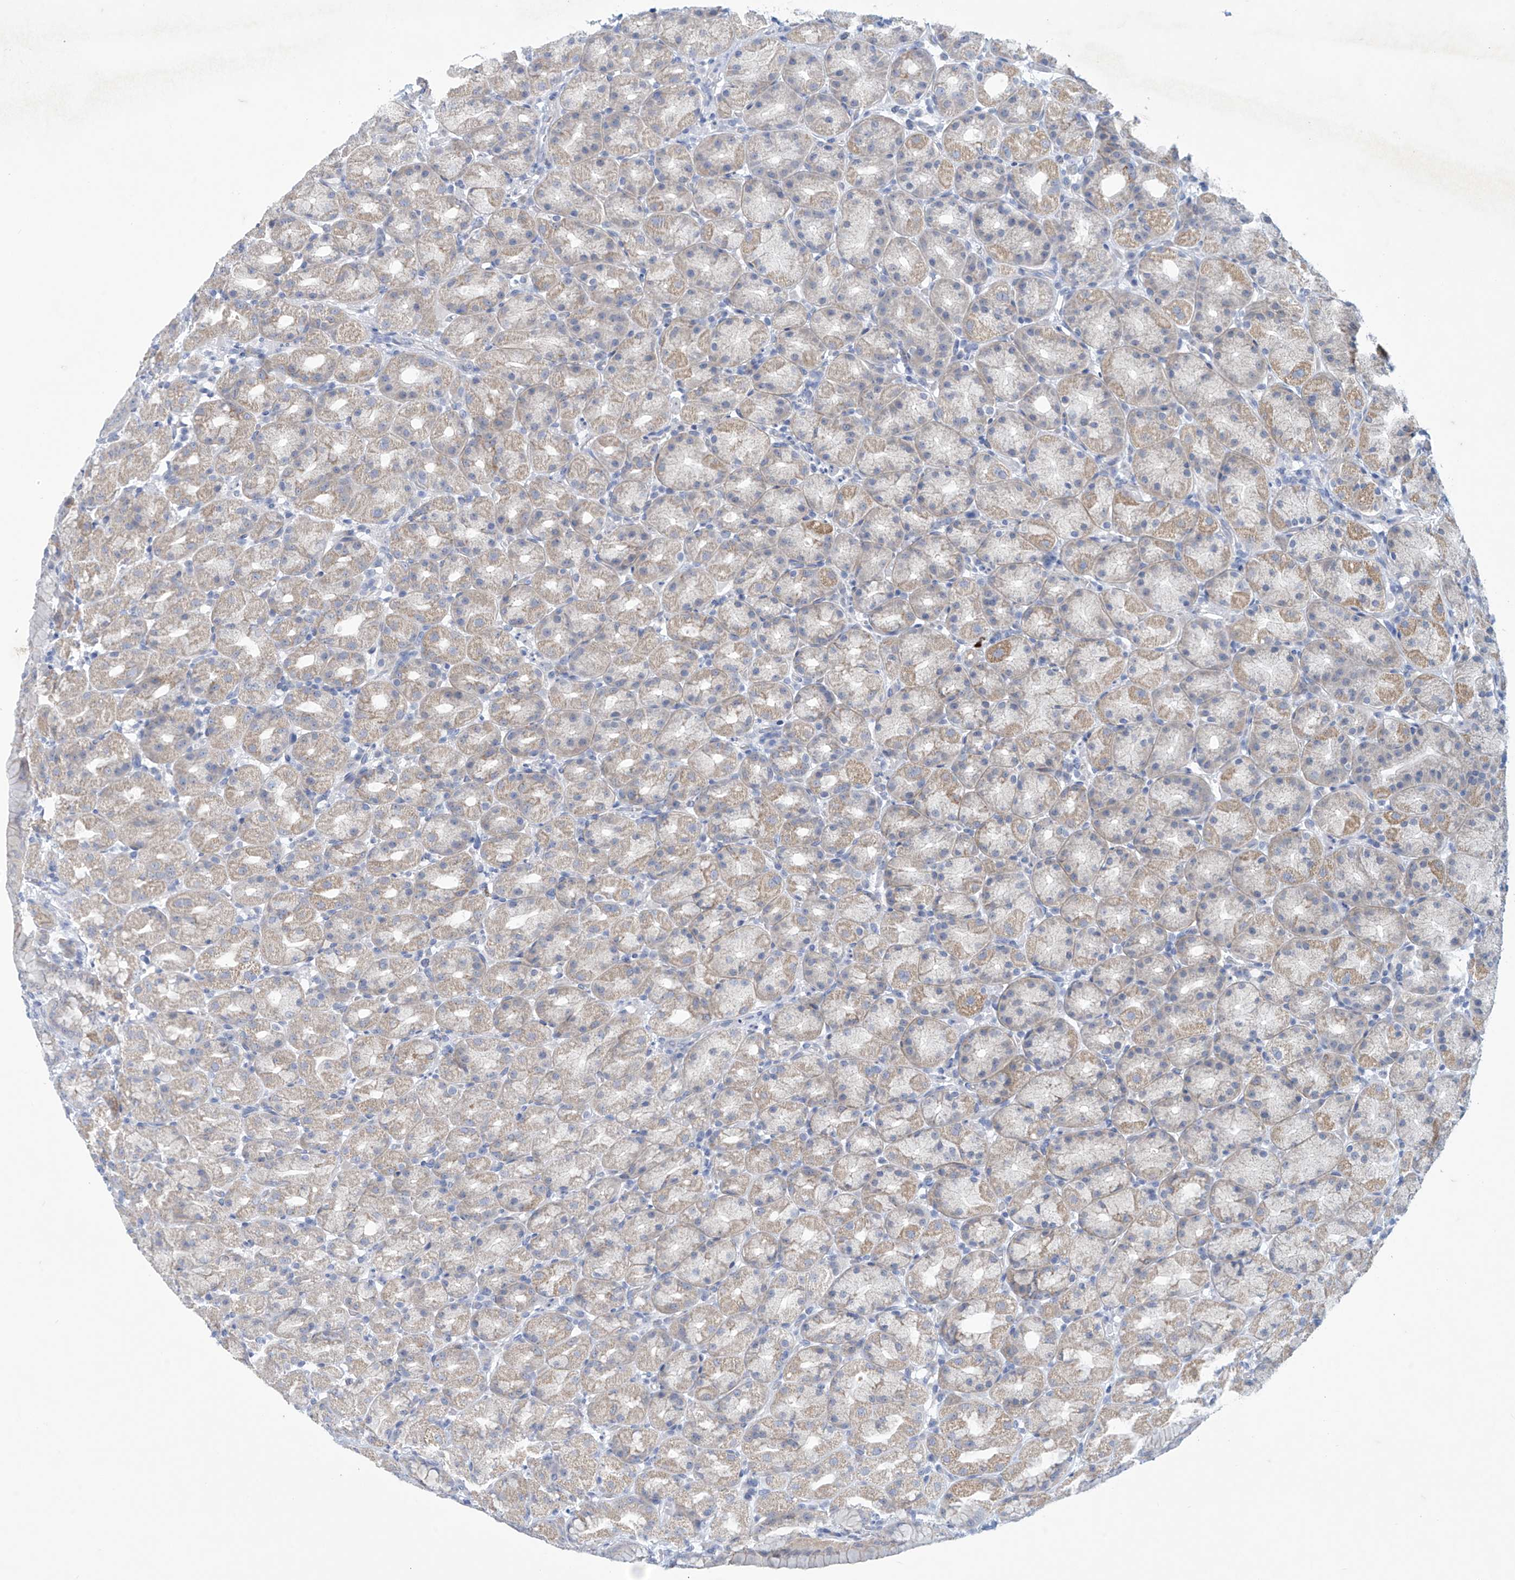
{"staining": {"intensity": "weak", "quantity": "<25%", "location": "cytoplasmic/membranous"}, "tissue": "stomach", "cell_type": "Glandular cells", "image_type": "normal", "snomed": [{"axis": "morphology", "description": "Normal tissue, NOS"}, {"axis": "topography", "description": "Stomach, upper"}], "caption": "DAB (3,3'-diaminobenzidine) immunohistochemical staining of normal human stomach shows no significant positivity in glandular cells.", "gene": "SLC35A5", "patient": {"sex": "male", "age": 68}}